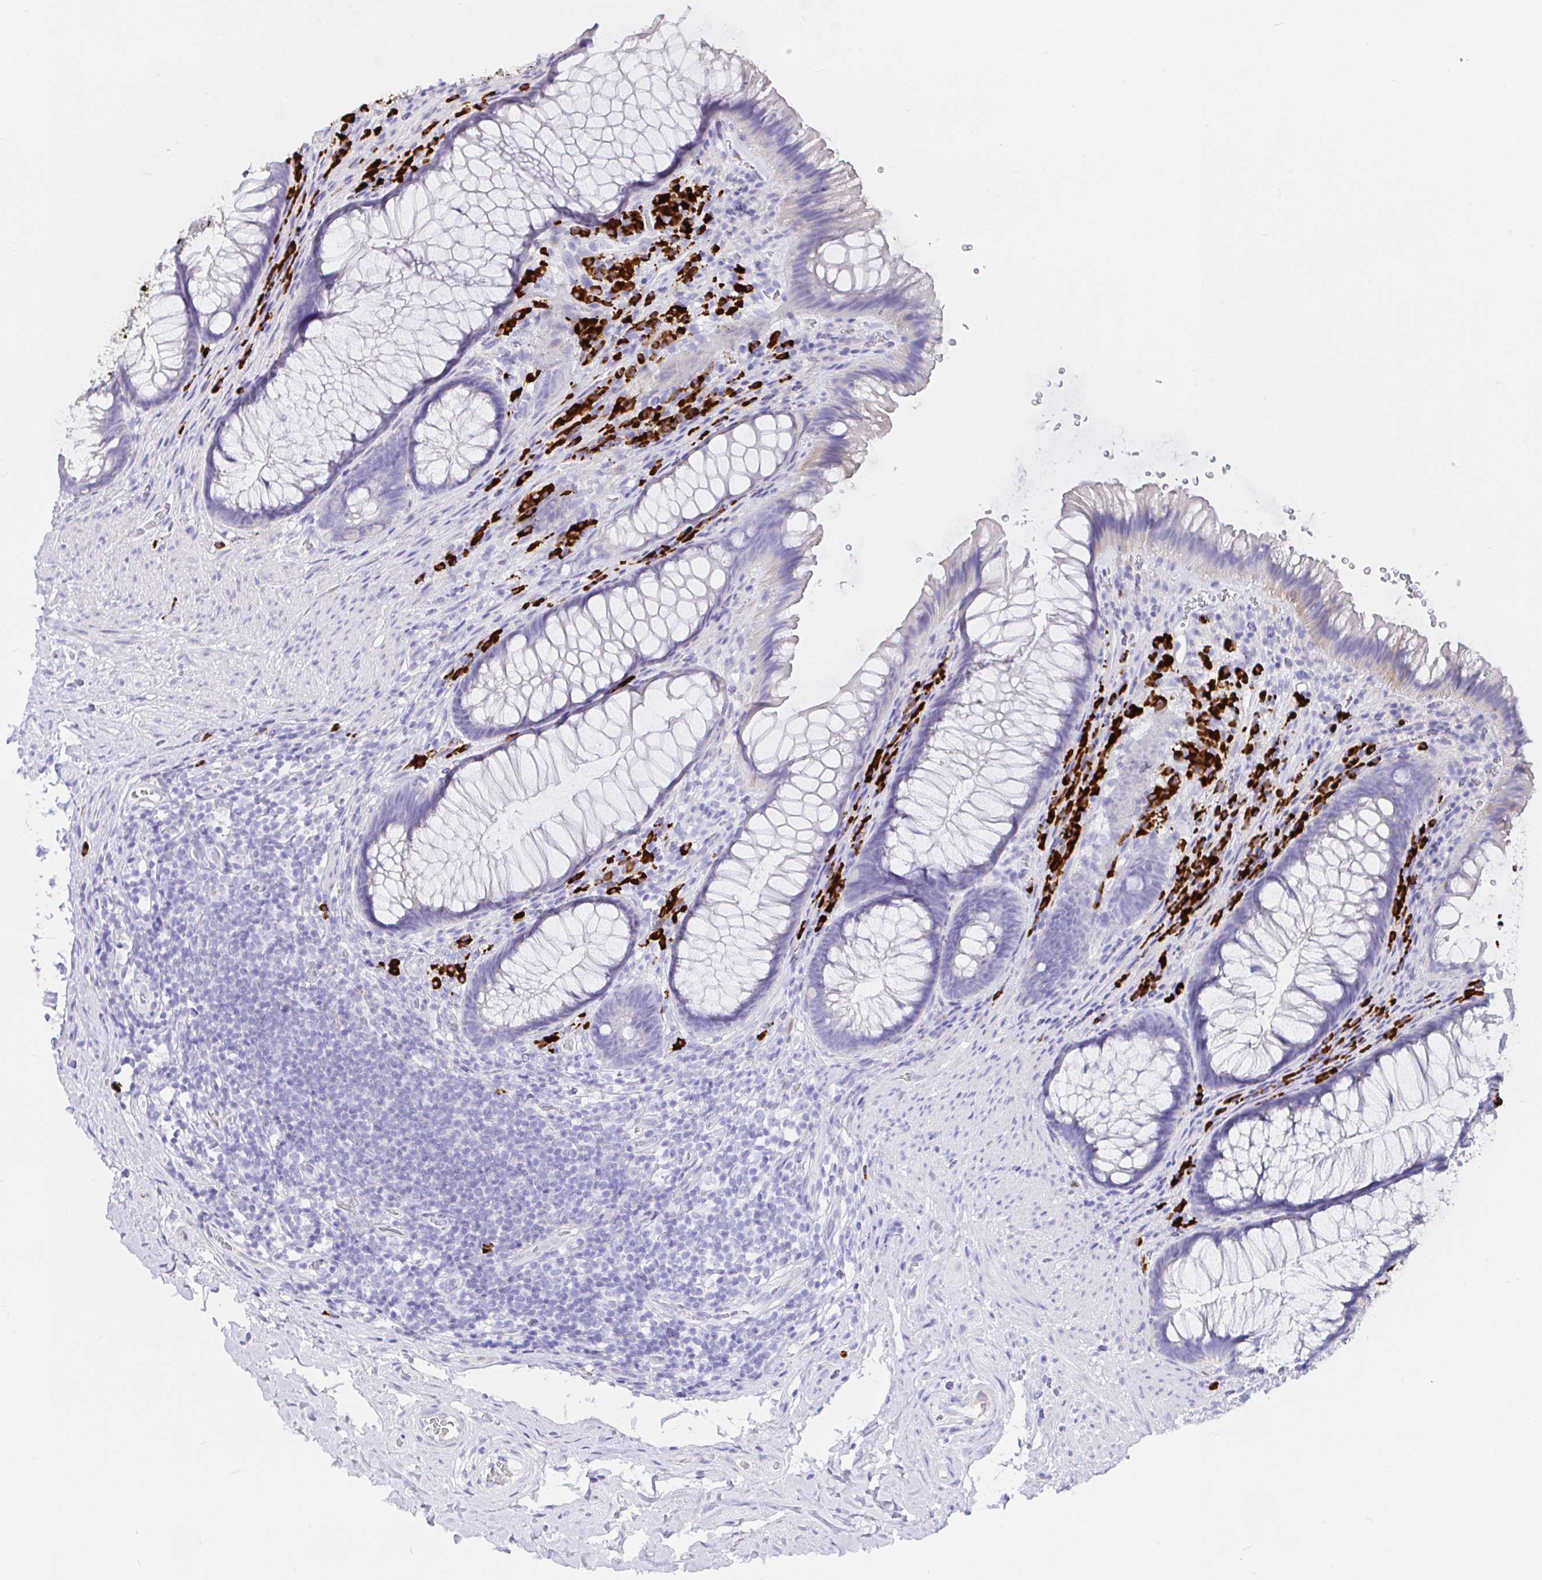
{"staining": {"intensity": "negative", "quantity": "none", "location": "none"}, "tissue": "rectum", "cell_type": "Glandular cells", "image_type": "normal", "snomed": [{"axis": "morphology", "description": "Normal tissue, NOS"}, {"axis": "topography", "description": "Rectum"}], "caption": "Protein analysis of unremarkable rectum reveals no significant staining in glandular cells. The staining is performed using DAB (3,3'-diaminobenzidine) brown chromogen with nuclei counter-stained in using hematoxylin.", "gene": "CCDC62", "patient": {"sex": "male", "age": 53}}